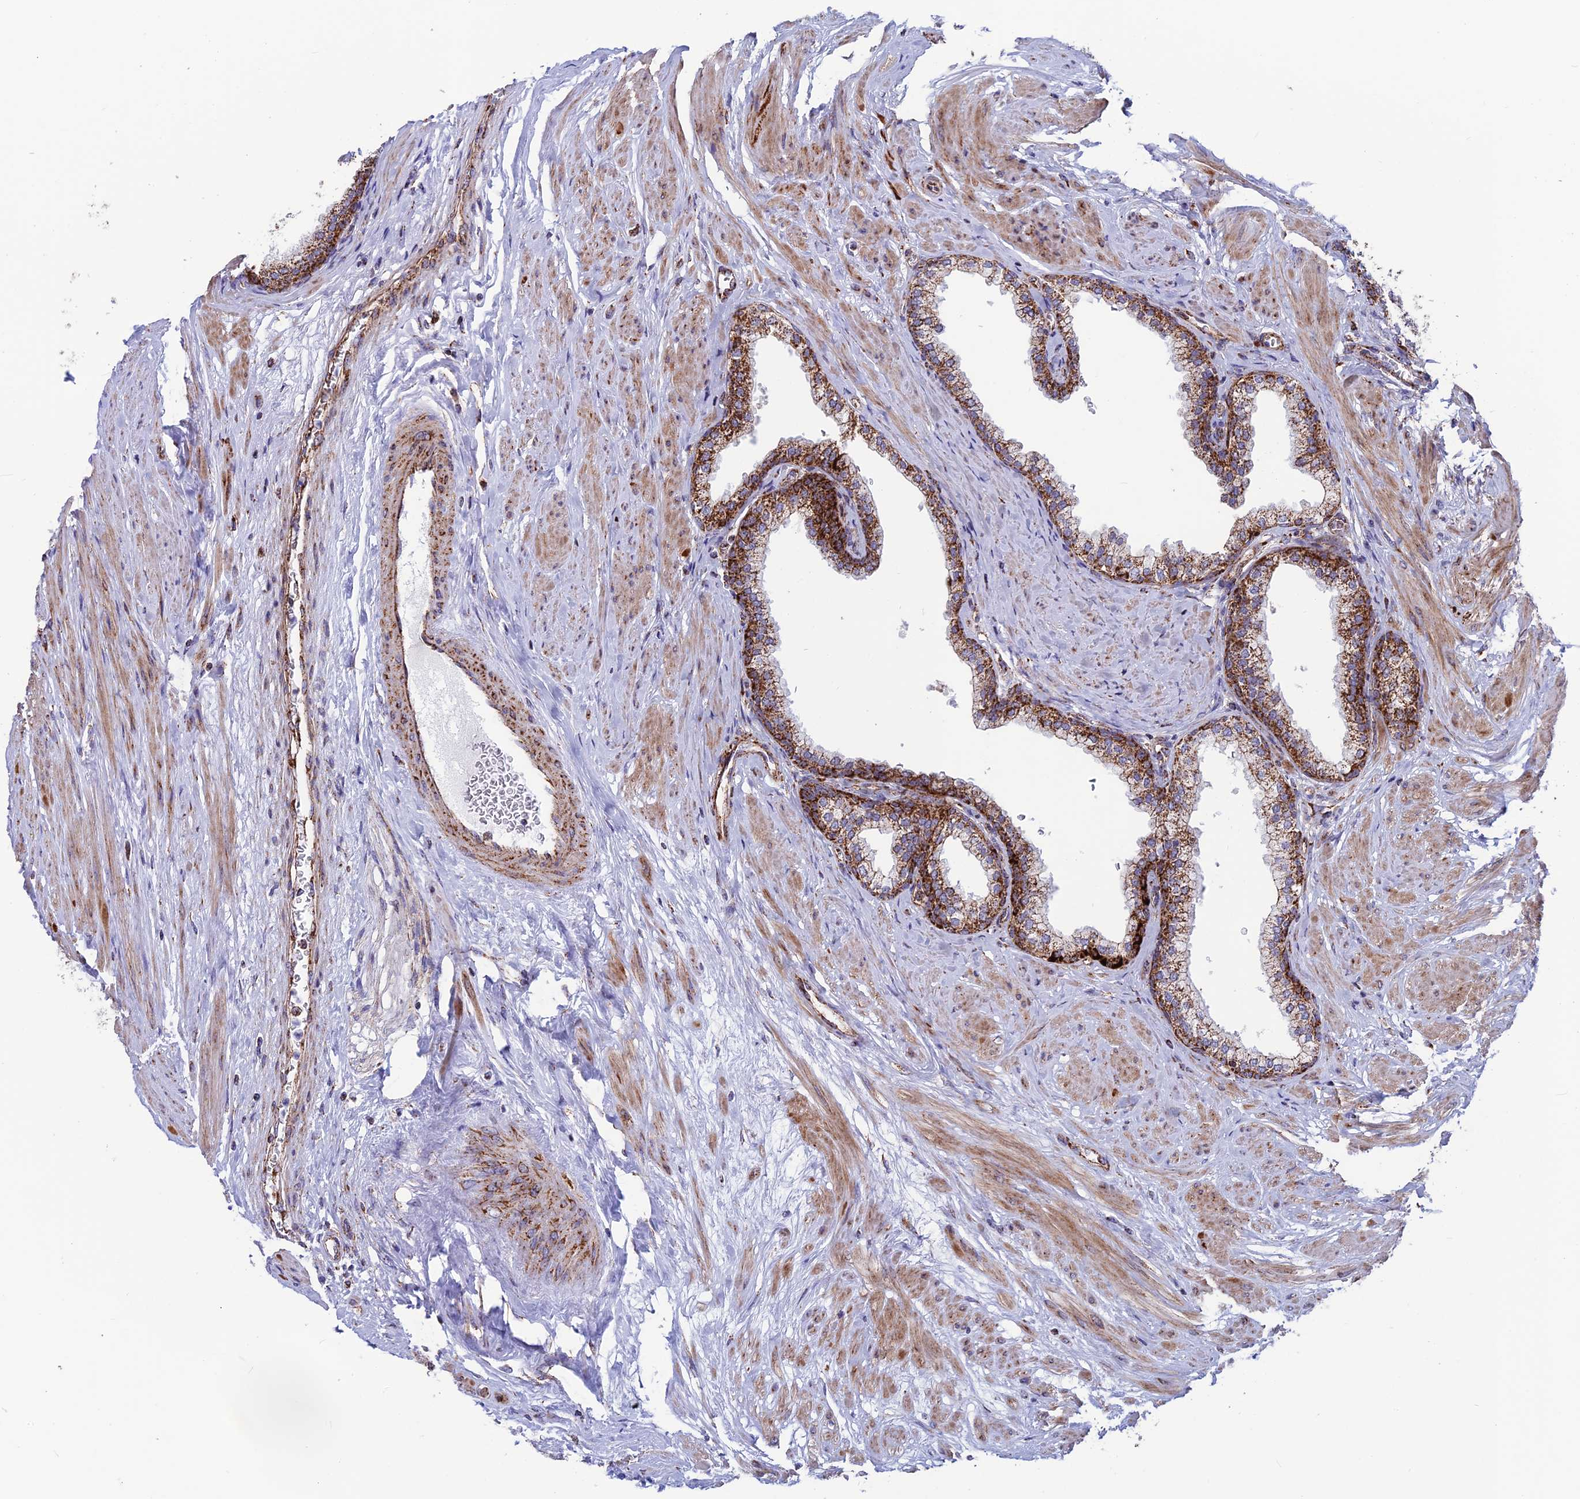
{"staining": {"intensity": "strong", "quantity": ">75%", "location": "cytoplasmic/membranous"}, "tissue": "prostate", "cell_type": "Glandular cells", "image_type": "normal", "snomed": [{"axis": "morphology", "description": "Normal tissue, NOS"}, {"axis": "morphology", "description": "Urothelial carcinoma, Low grade"}, {"axis": "topography", "description": "Urinary bladder"}, {"axis": "topography", "description": "Prostate"}], "caption": "Protein staining of normal prostate exhibits strong cytoplasmic/membranous staining in about >75% of glandular cells.", "gene": "MRPS18B", "patient": {"sex": "male", "age": 60}}